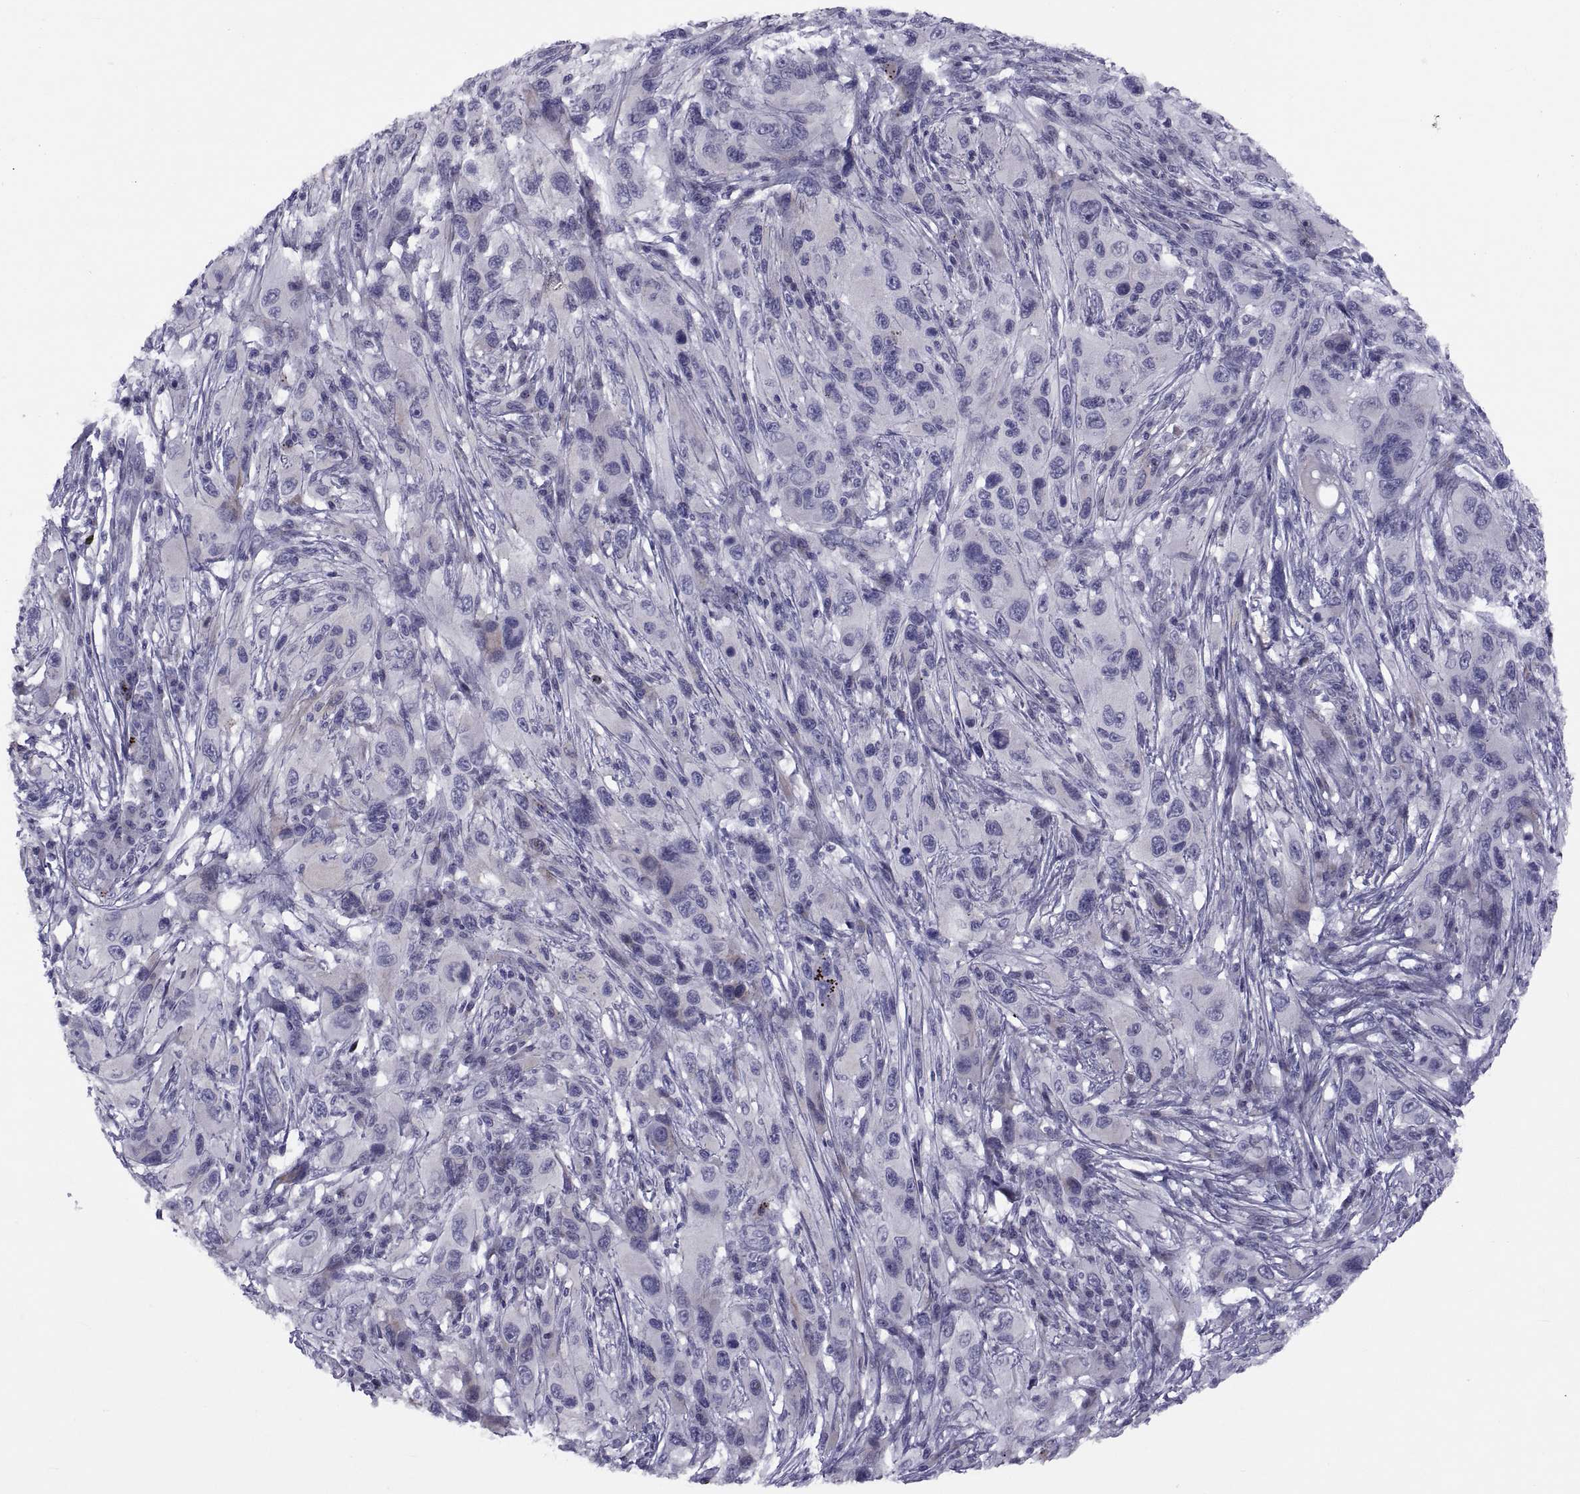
{"staining": {"intensity": "negative", "quantity": "none", "location": "none"}, "tissue": "melanoma", "cell_type": "Tumor cells", "image_type": "cancer", "snomed": [{"axis": "morphology", "description": "Malignant melanoma, NOS"}, {"axis": "topography", "description": "Skin"}], "caption": "An image of melanoma stained for a protein exhibits no brown staining in tumor cells. Nuclei are stained in blue.", "gene": "TMEM158", "patient": {"sex": "male", "age": 53}}